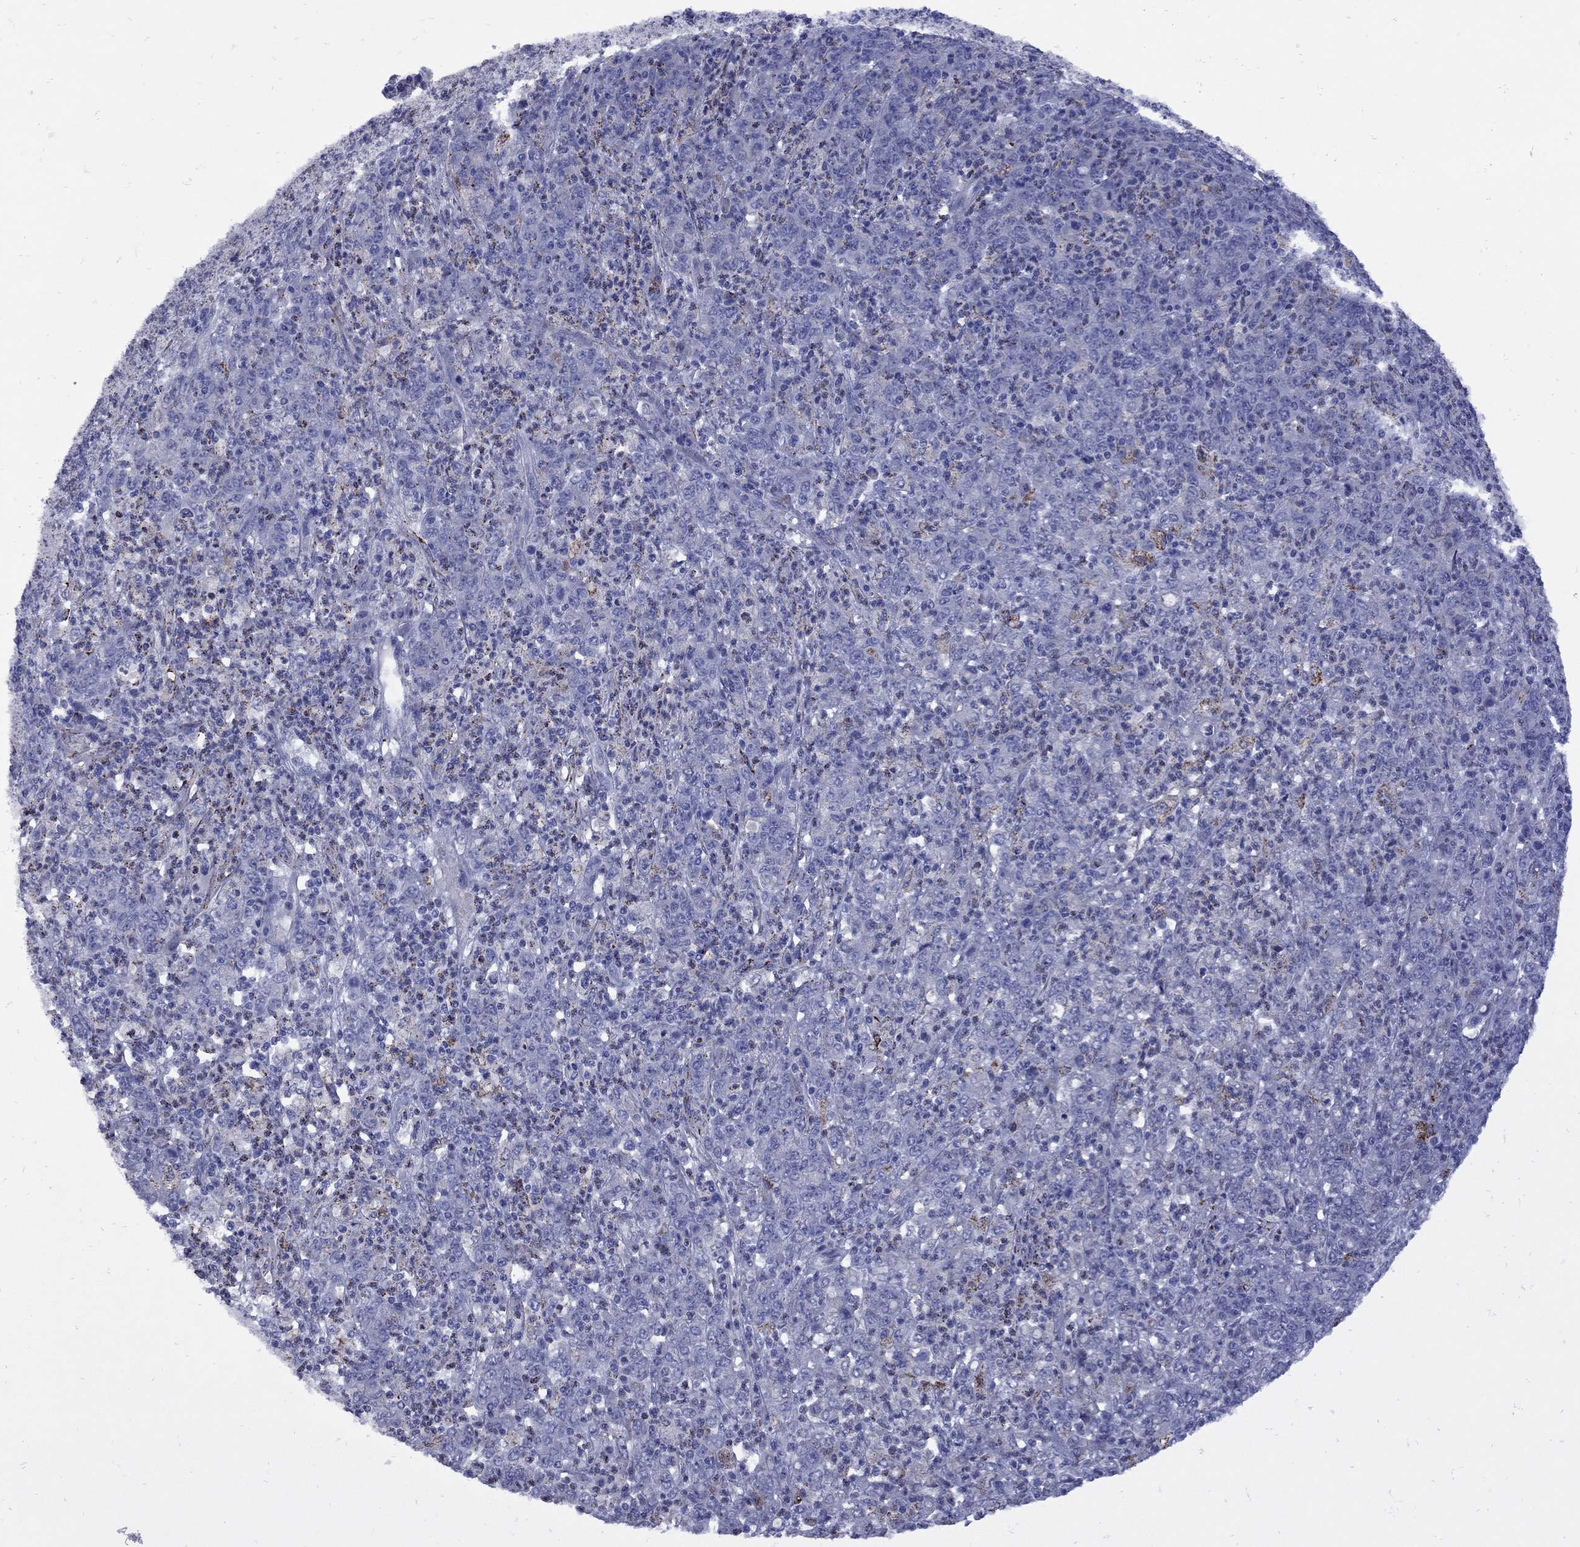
{"staining": {"intensity": "negative", "quantity": "none", "location": "none"}, "tissue": "stomach cancer", "cell_type": "Tumor cells", "image_type": "cancer", "snomed": [{"axis": "morphology", "description": "Adenocarcinoma, NOS"}, {"axis": "topography", "description": "Stomach, lower"}], "caption": "This micrograph is of stomach cancer (adenocarcinoma) stained with immunohistochemistry to label a protein in brown with the nuclei are counter-stained blue. There is no positivity in tumor cells. Brightfield microscopy of immunohistochemistry (IHC) stained with DAB (3,3'-diaminobenzidine) (brown) and hematoxylin (blue), captured at high magnification.", "gene": "SESTD1", "patient": {"sex": "female", "age": 71}}